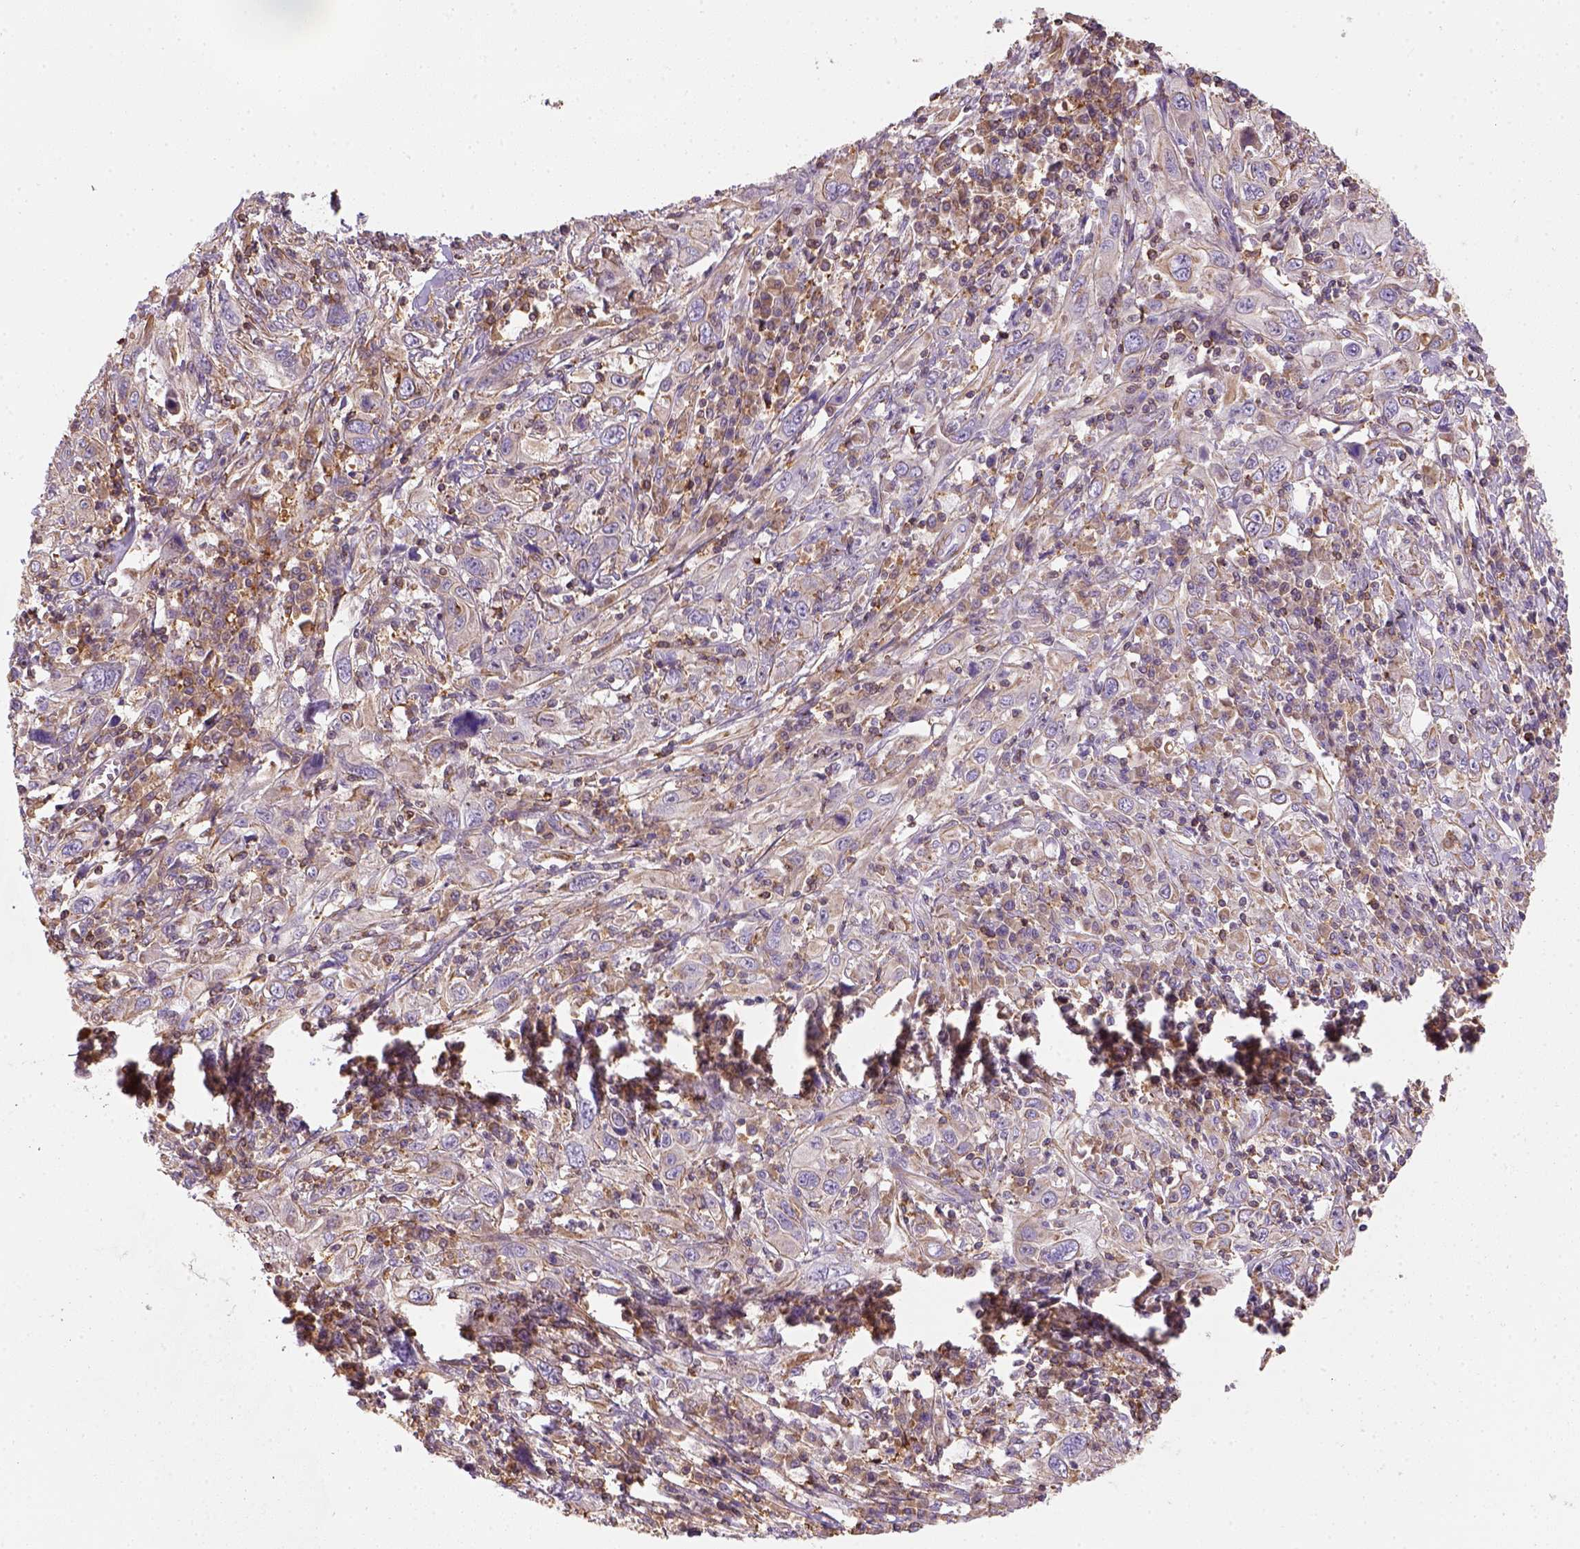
{"staining": {"intensity": "moderate", "quantity": "<25%", "location": "cytoplasmic/membranous"}, "tissue": "cervical cancer", "cell_type": "Tumor cells", "image_type": "cancer", "snomed": [{"axis": "morphology", "description": "Squamous cell carcinoma, NOS"}, {"axis": "topography", "description": "Cervix"}], "caption": "Human cervical squamous cell carcinoma stained with a brown dye reveals moderate cytoplasmic/membranous positive positivity in approximately <25% of tumor cells.", "gene": "GPRC5D", "patient": {"sex": "female", "age": 46}}